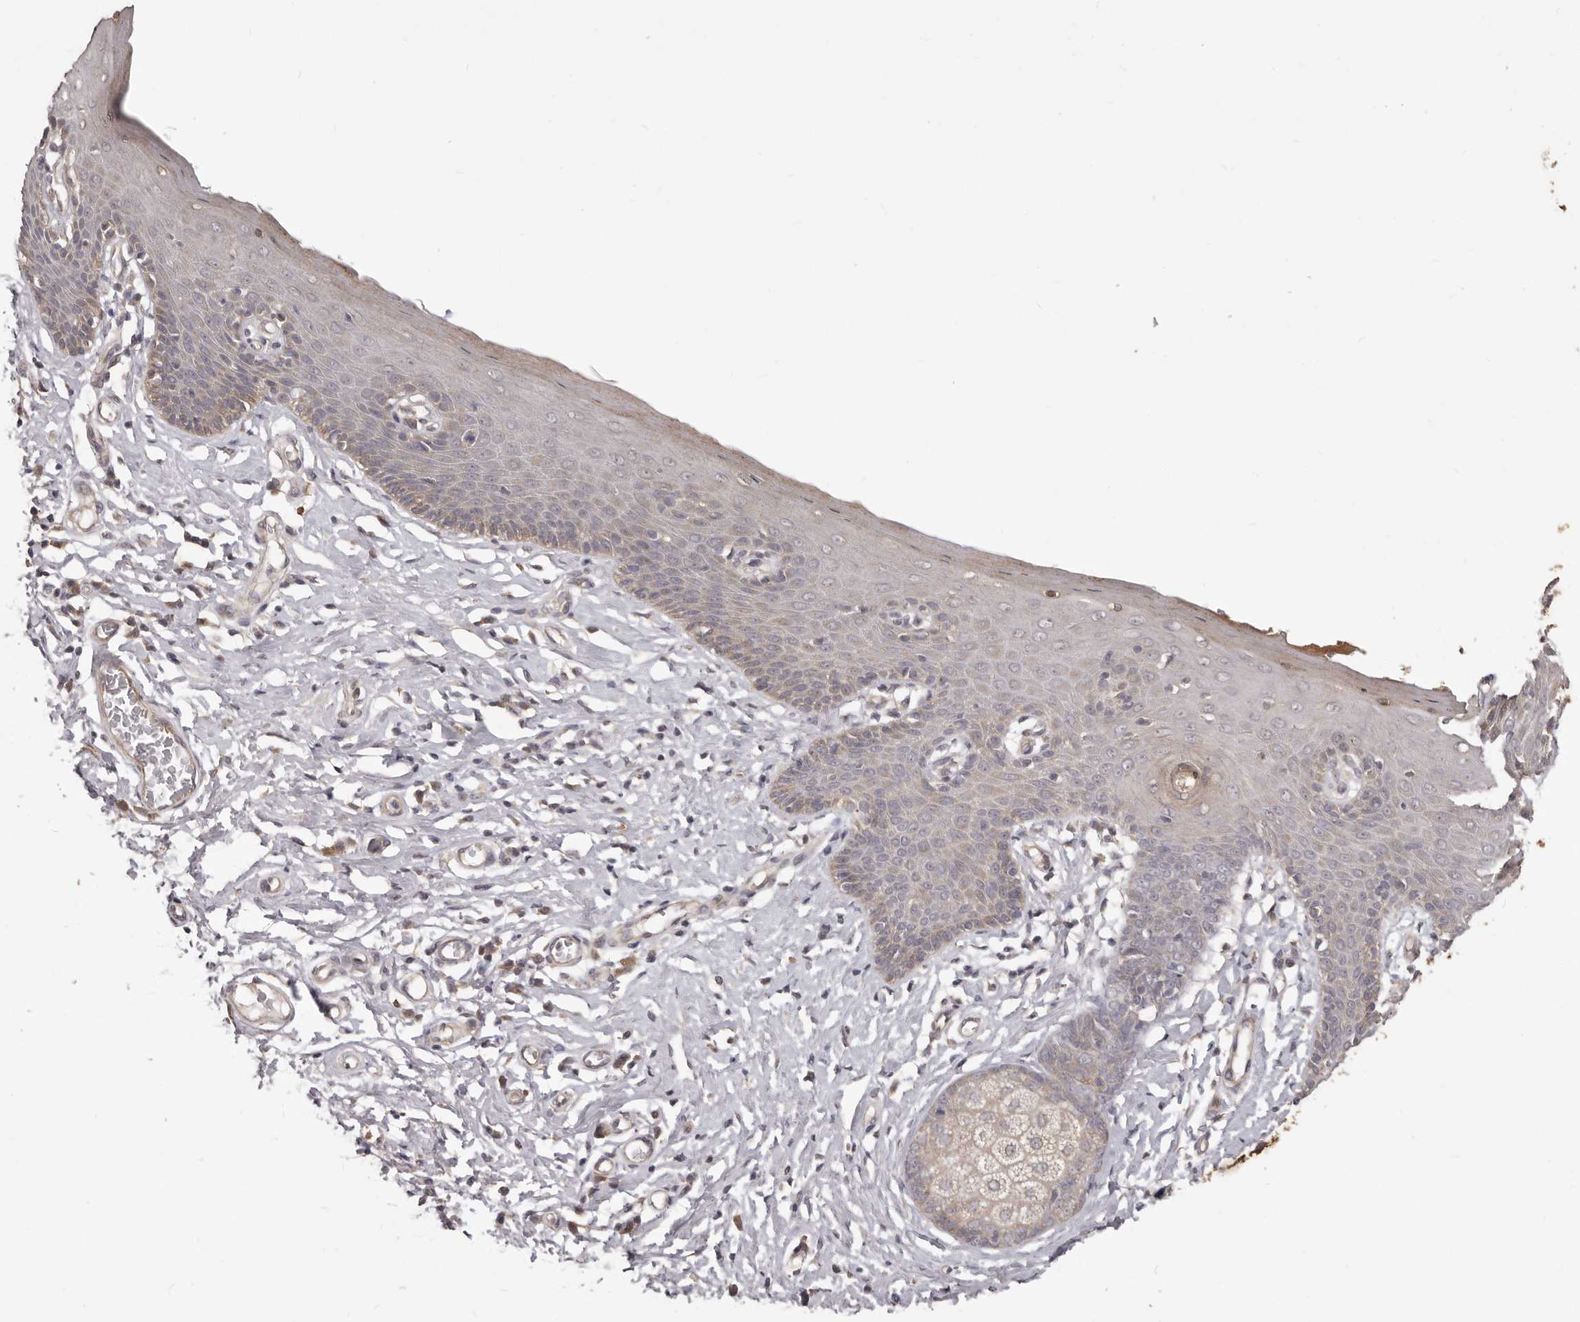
{"staining": {"intensity": "moderate", "quantity": "<25%", "location": "cytoplasmic/membranous"}, "tissue": "skin", "cell_type": "Epidermal cells", "image_type": "normal", "snomed": [{"axis": "morphology", "description": "Normal tissue, NOS"}, {"axis": "topography", "description": "Vulva"}], "caption": "Protein staining exhibits moderate cytoplasmic/membranous staining in about <25% of epidermal cells in normal skin. Nuclei are stained in blue.", "gene": "MTO1", "patient": {"sex": "female", "age": 66}}